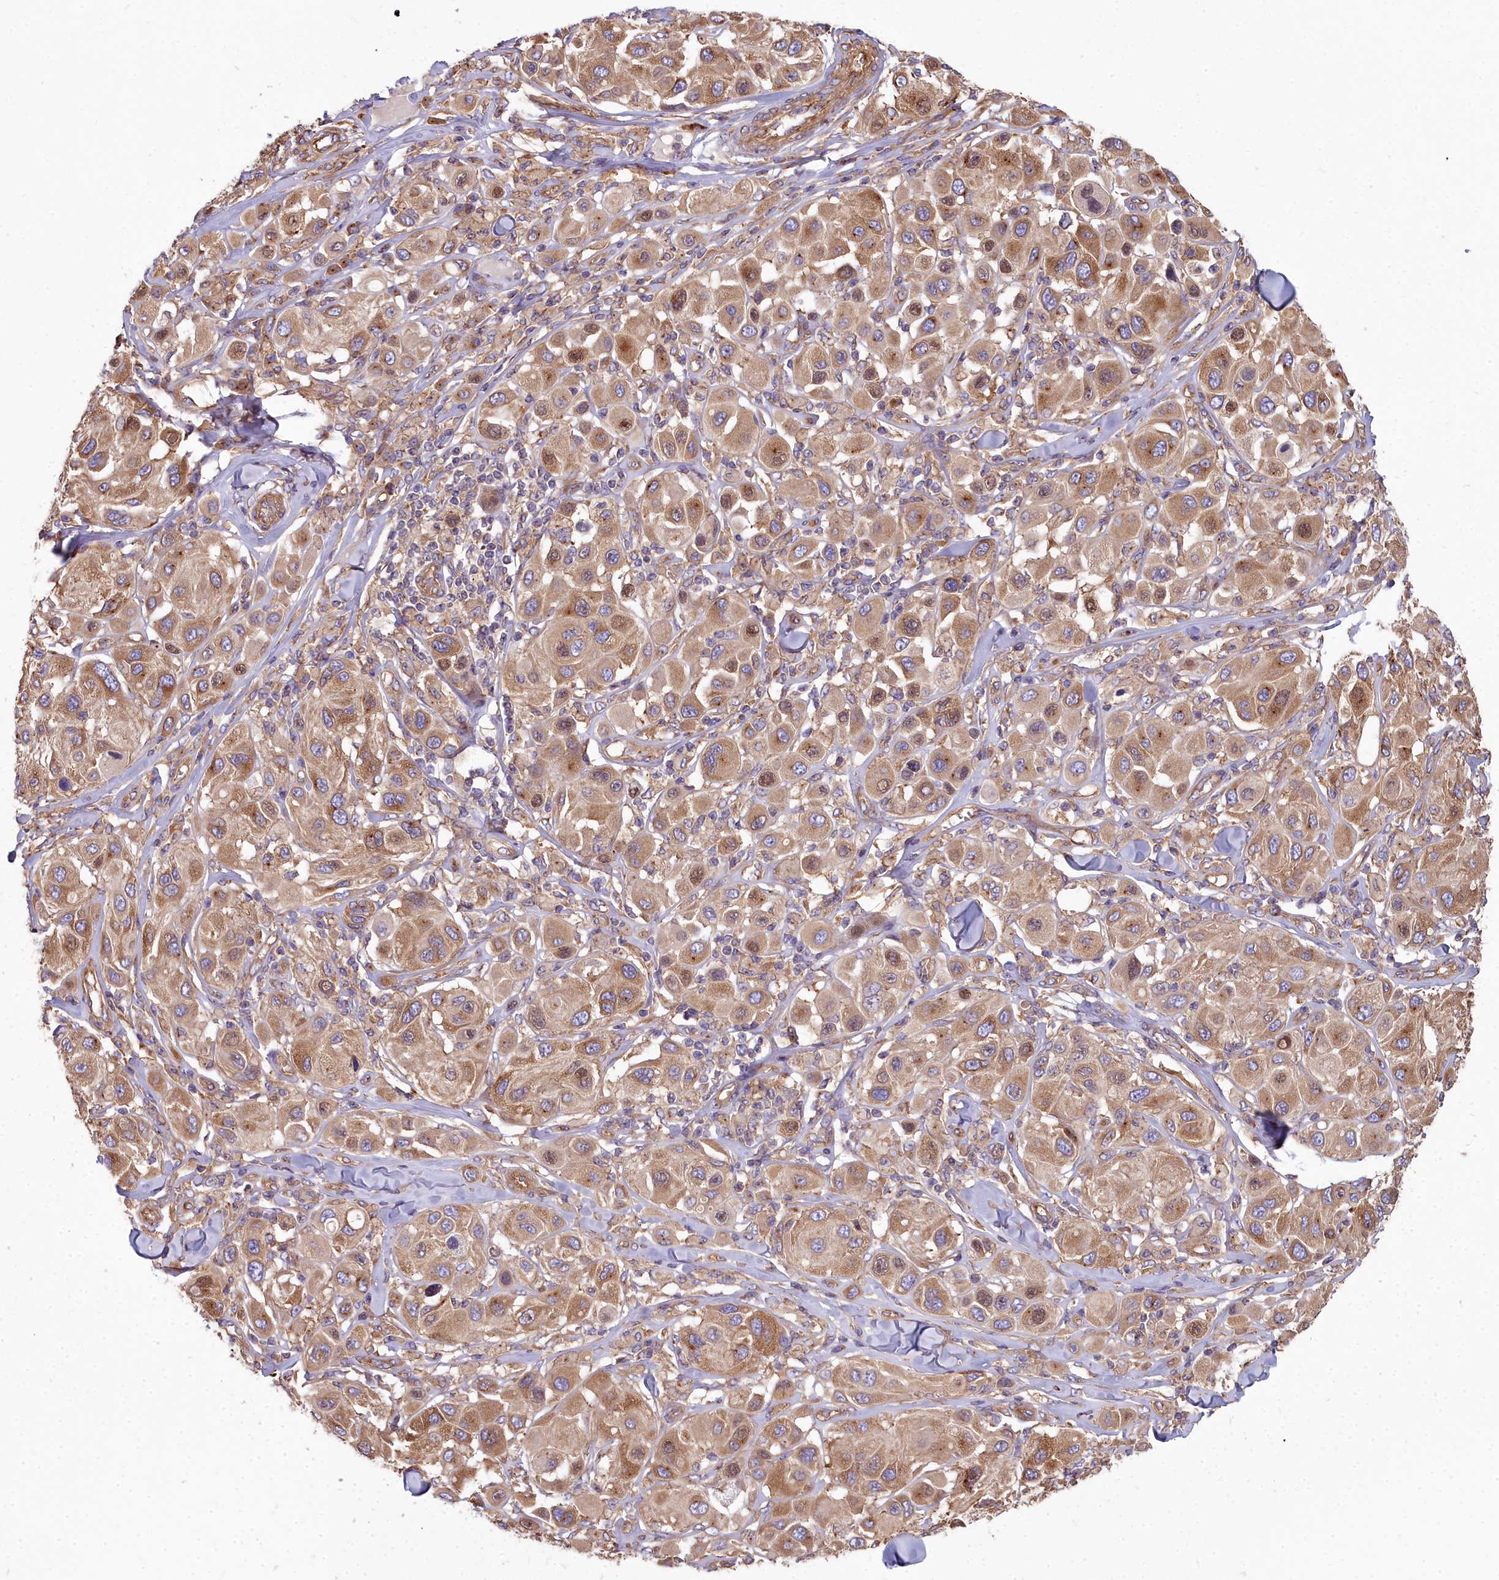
{"staining": {"intensity": "moderate", "quantity": ">75%", "location": "cytoplasmic/membranous"}, "tissue": "melanoma", "cell_type": "Tumor cells", "image_type": "cancer", "snomed": [{"axis": "morphology", "description": "Malignant melanoma, Metastatic site"}, {"axis": "topography", "description": "Skin"}], "caption": "Malignant melanoma (metastatic site) stained with a brown dye reveals moderate cytoplasmic/membranous positive staining in approximately >75% of tumor cells.", "gene": "DCTN3", "patient": {"sex": "male", "age": 41}}